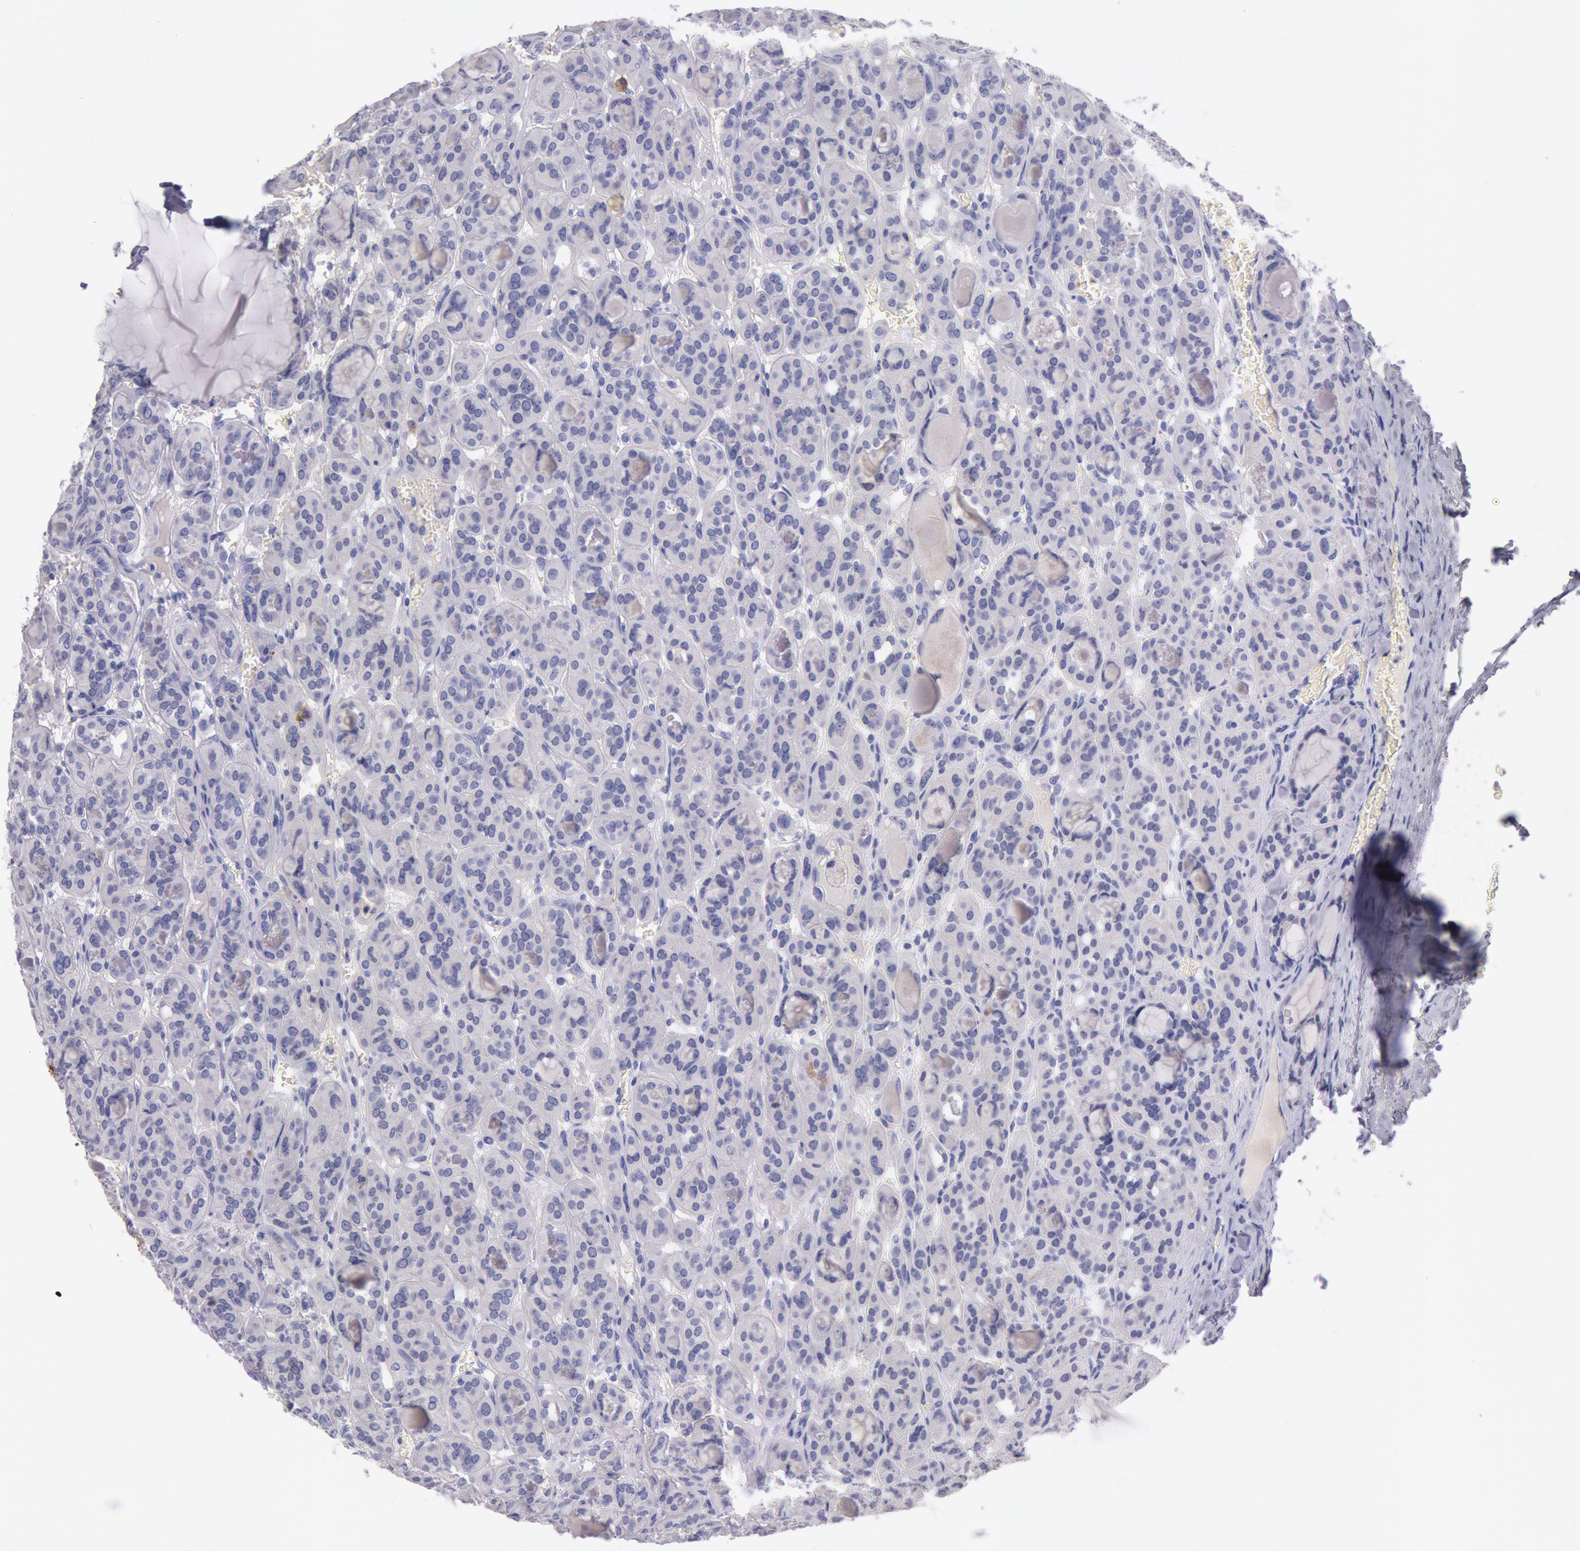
{"staining": {"intensity": "negative", "quantity": "none", "location": "none"}, "tissue": "thyroid cancer", "cell_type": "Tumor cells", "image_type": "cancer", "snomed": [{"axis": "morphology", "description": "Follicular adenoma carcinoma, NOS"}, {"axis": "topography", "description": "Thyroid gland"}], "caption": "DAB immunohistochemical staining of thyroid cancer (follicular adenoma carcinoma) reveals no significant expression in tumor cells. The staining is performed using DAB (3,3'-diaminobenzidine) brown chromogen with nuclei counter-stained in using hematoxylin.", "gene": "EGFR", "patient": {"sex": "female", "age": 71}}